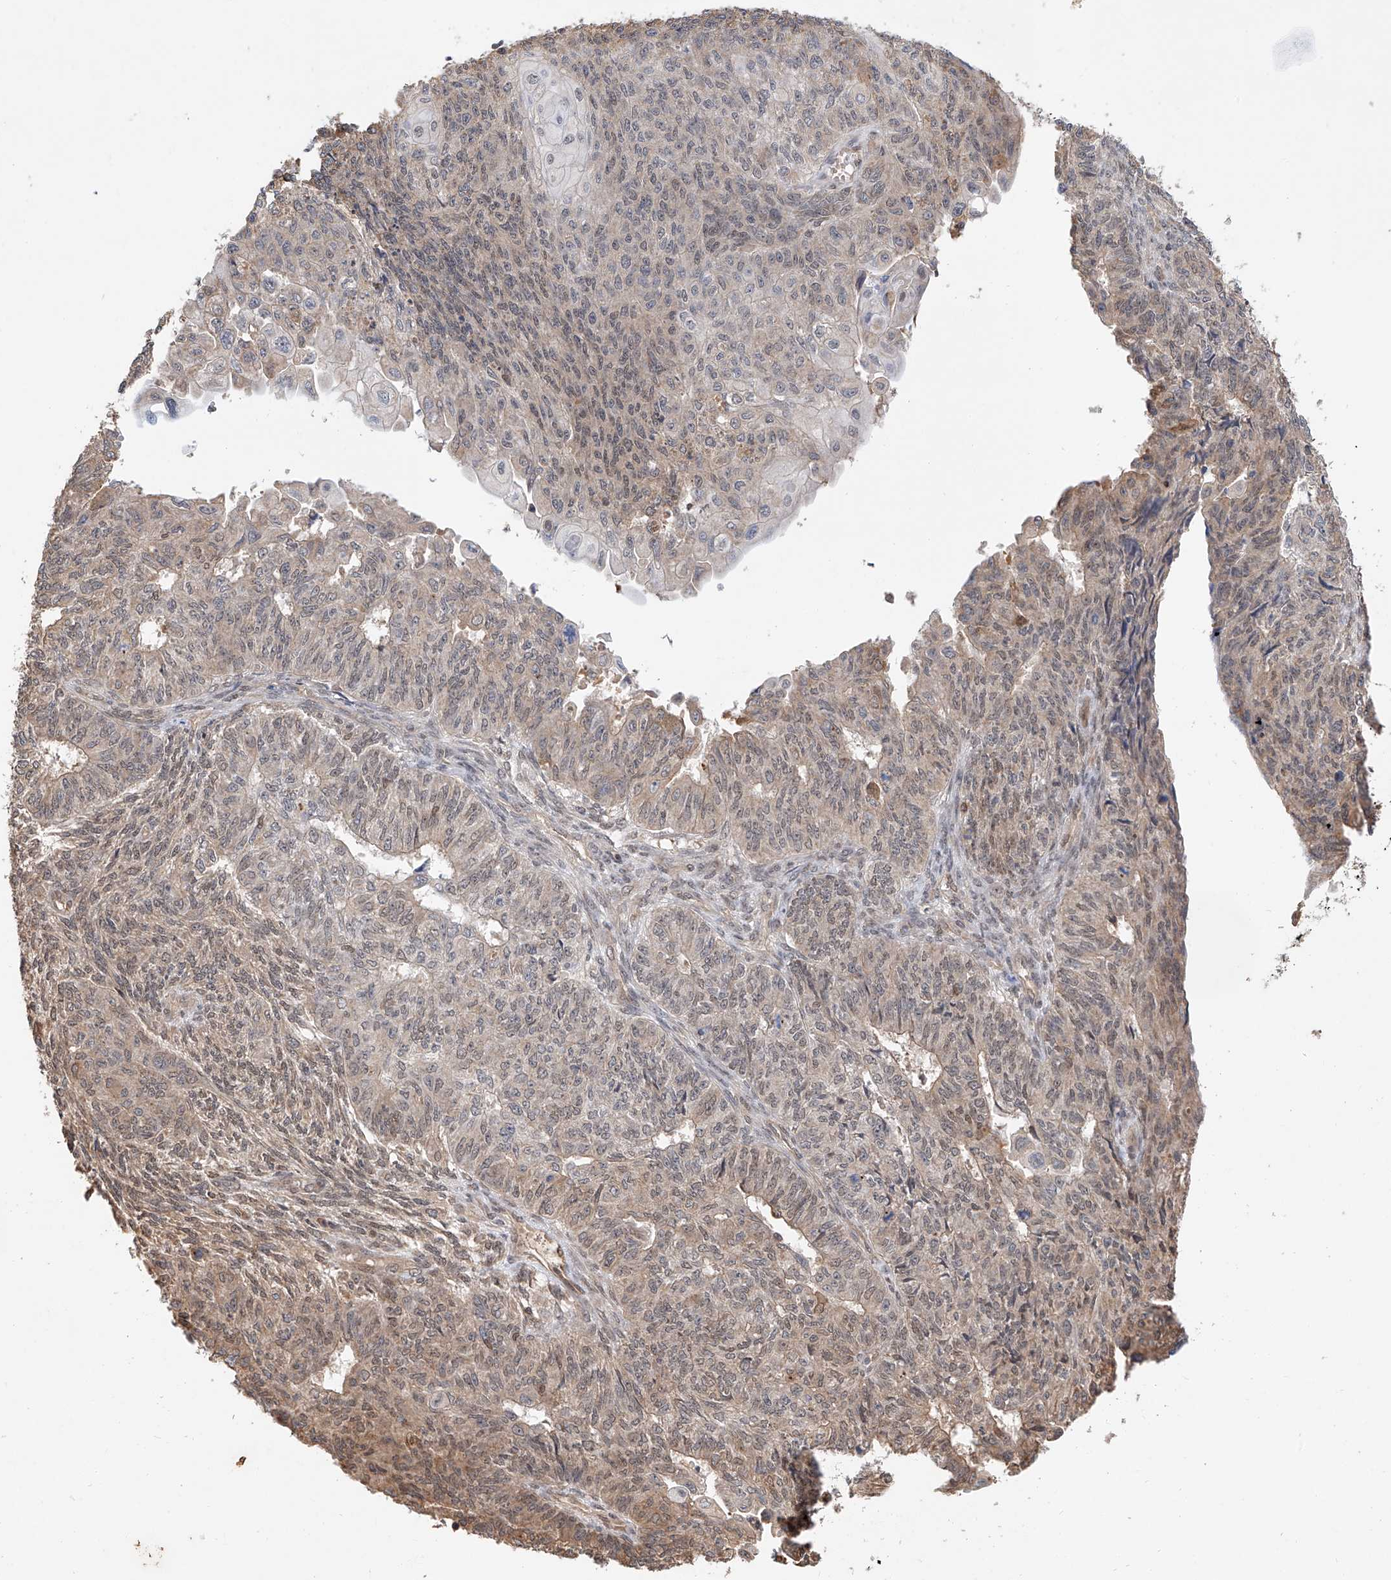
{"staining": {"intensity": "weak", "quantity": "25%-75%", "location": "cytoplasmic/membranous,nuclear"}, "tissue": "endometrial cancer", "cell_type": "Tumor cells", "image_type": "cancer", "snomed": [{"axis": "morphology", "description": "Adenocarcinoma, NOS"}, {"axis": "topography", "description": "Endometrium"}], "caption": "Protein expression by immunohistochemistry exhibits weak cytoplasmic/membranous and nuclear staining in approximately 25%-75% of tumor cells in endometrial cancer.", "gene": "RILPL2", "patient": {"sex": "female", "age": 32}}